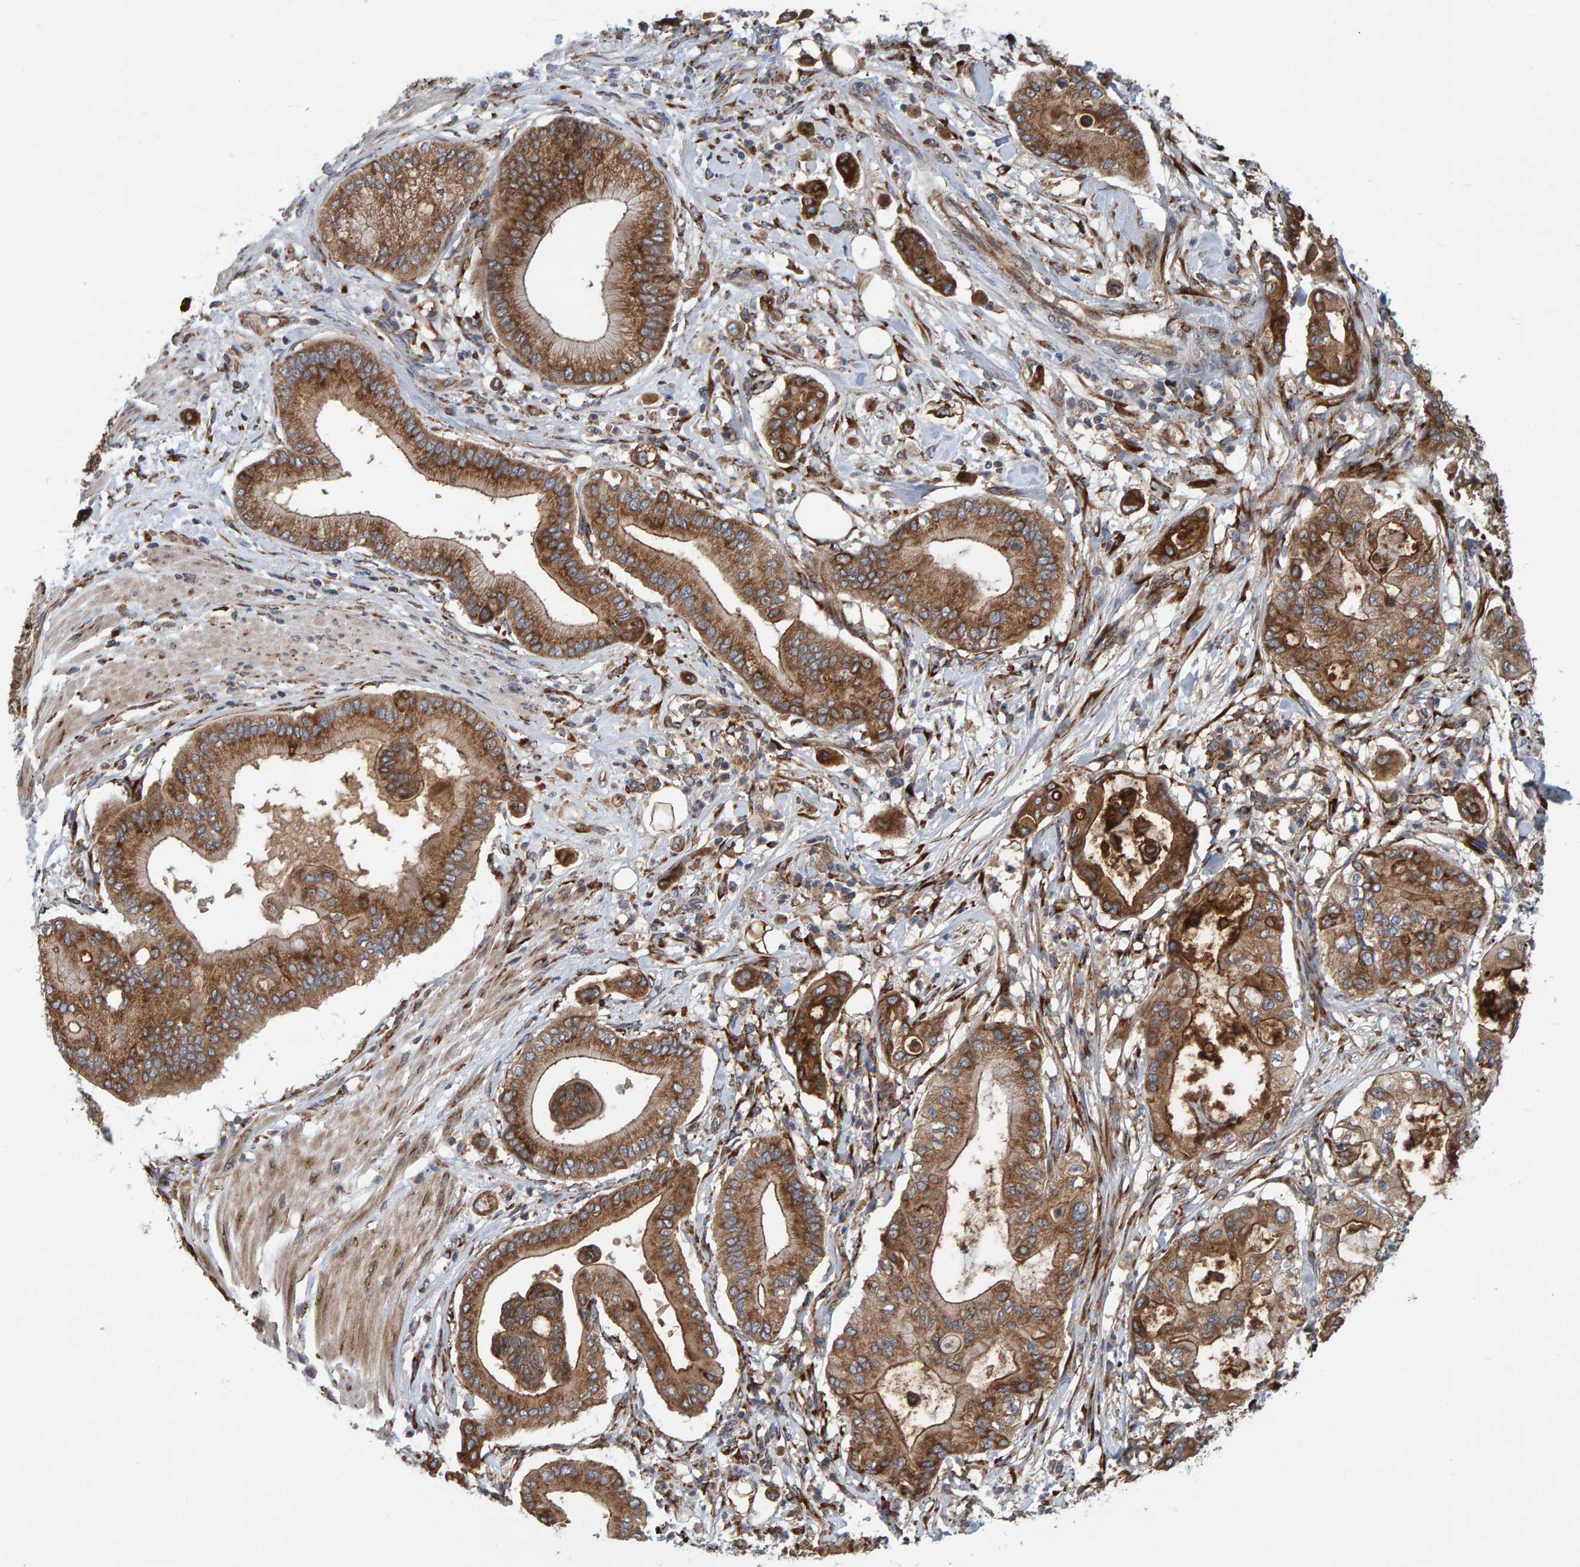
{"staining": {"intensity": "strong", "quantity": ">75%", "location": "cytoplasmic/membranous"}, "tissue": "pancreatic cancer", "cell_type": "Tumor cells", "image_type": "cancer", "snomed": [{"axis": "morphology", "description": "Adenocarcinoma, NOS"}, {"axis": "morphology", "description": "Adenocarcinoma, metastatic, NOS"}, {"axis": "topography", "description": "Lymph node"}, {"axis": "topography", "description": "Pancreas"}, {"axis": "topography", "description": "Duodenum"}], "caption": "Pancreatic cancer stained for a protein (brown) shows strong cytoplasmic/membranous positive expression in about >75% of tumor cells.", "gene": "BAIAP2", "patient": {"sex": "female", "age": 64}}